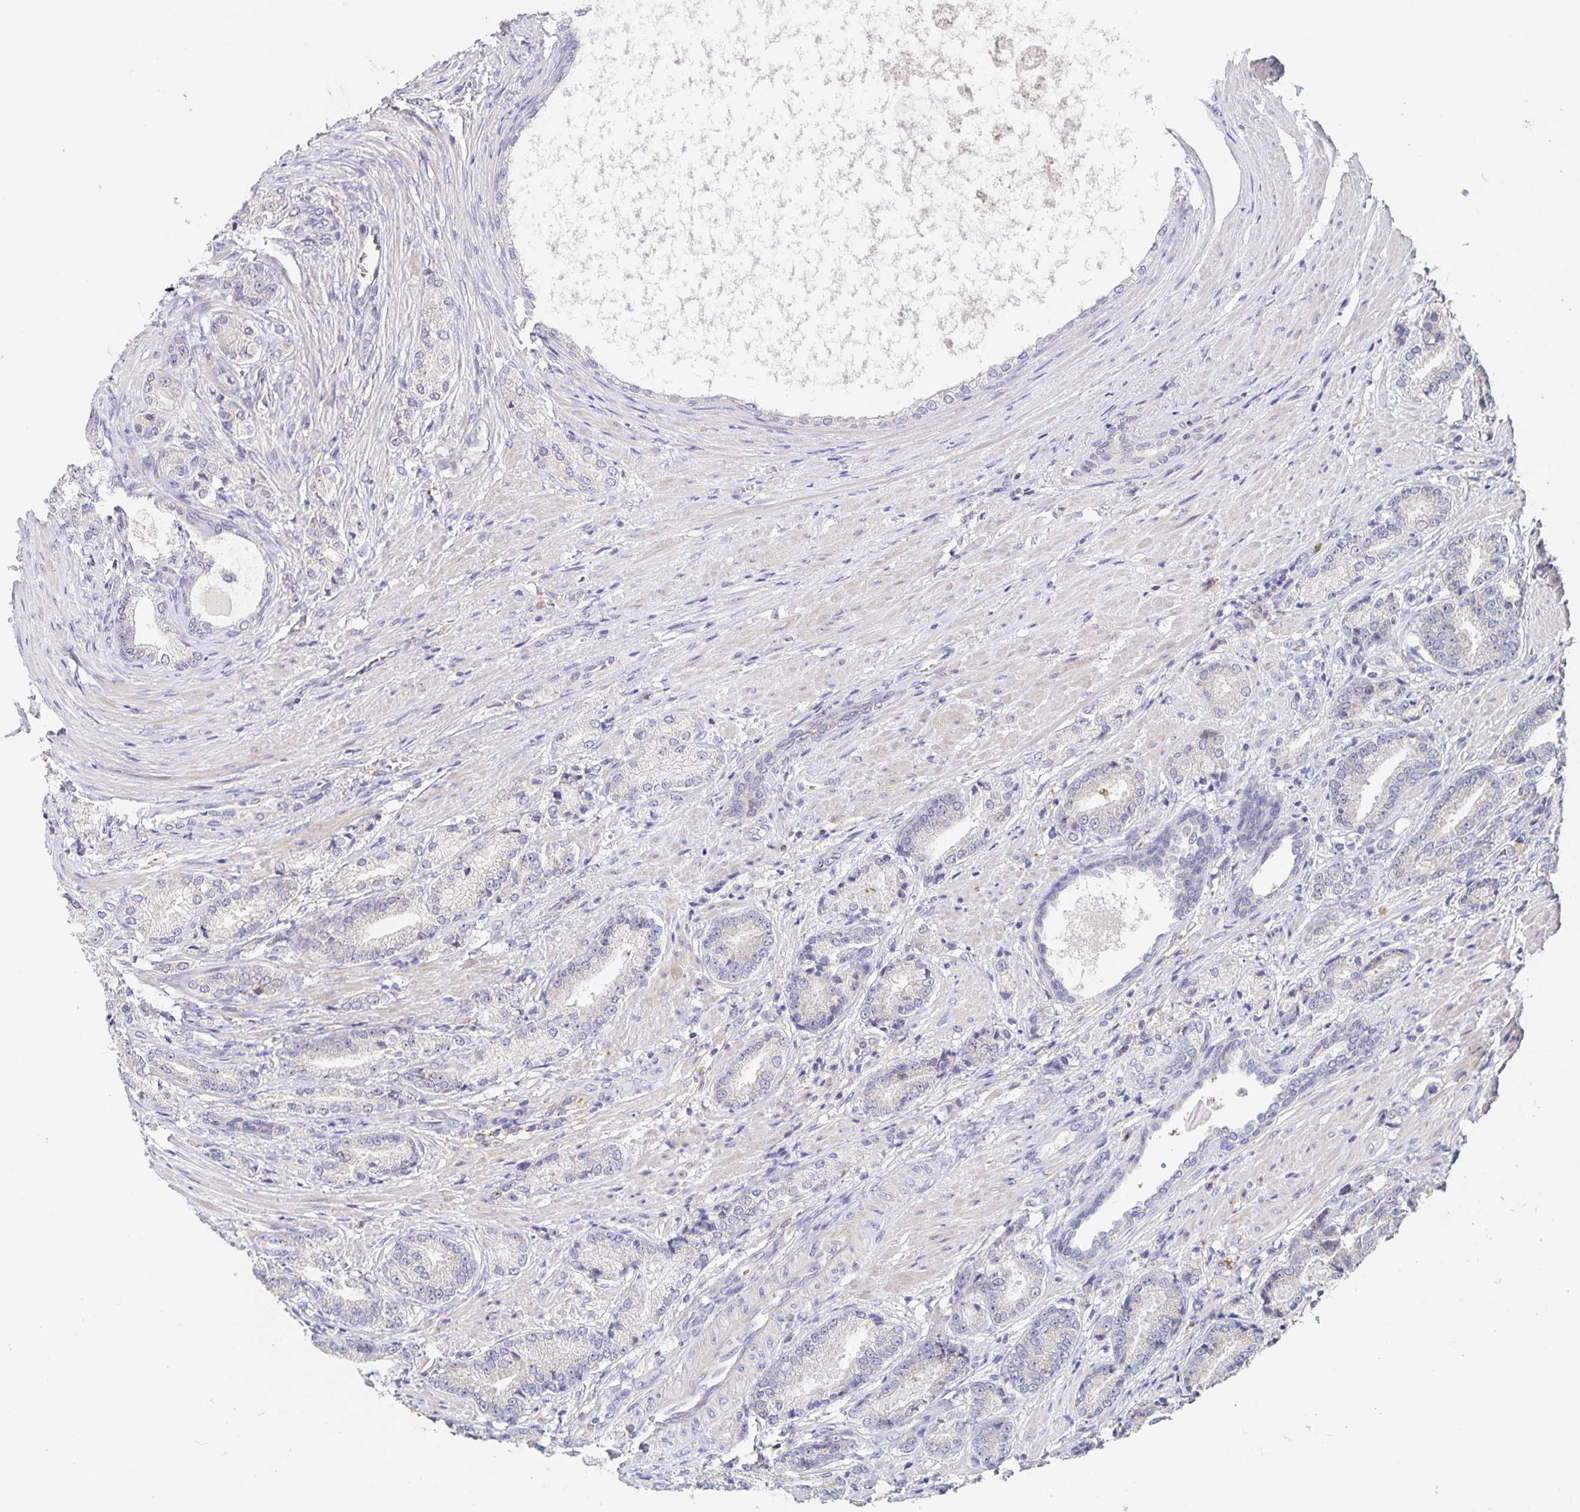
{"staining": {"intensity": "negative", "quantity": "none", "location": "none"}, "tissue": "prostate cancer", "cell_type": "Tumor cells", "image_type": "cancer", "snomed": [{"axis": "morphology", "description": "Adenocarcinoma, High grade"}, {"axis": "topography", "description": "Prostate and seminal vesicle, NOS"}], "caption": "Immunohistochemistry photomicrograph of adenocarcinoma (high-grade) (prostate) stained for a protein (brown), which displays no expression in tumor cells.", "gene": "CDC42BPG", "patient": {"sex": "male", "age": 61}}